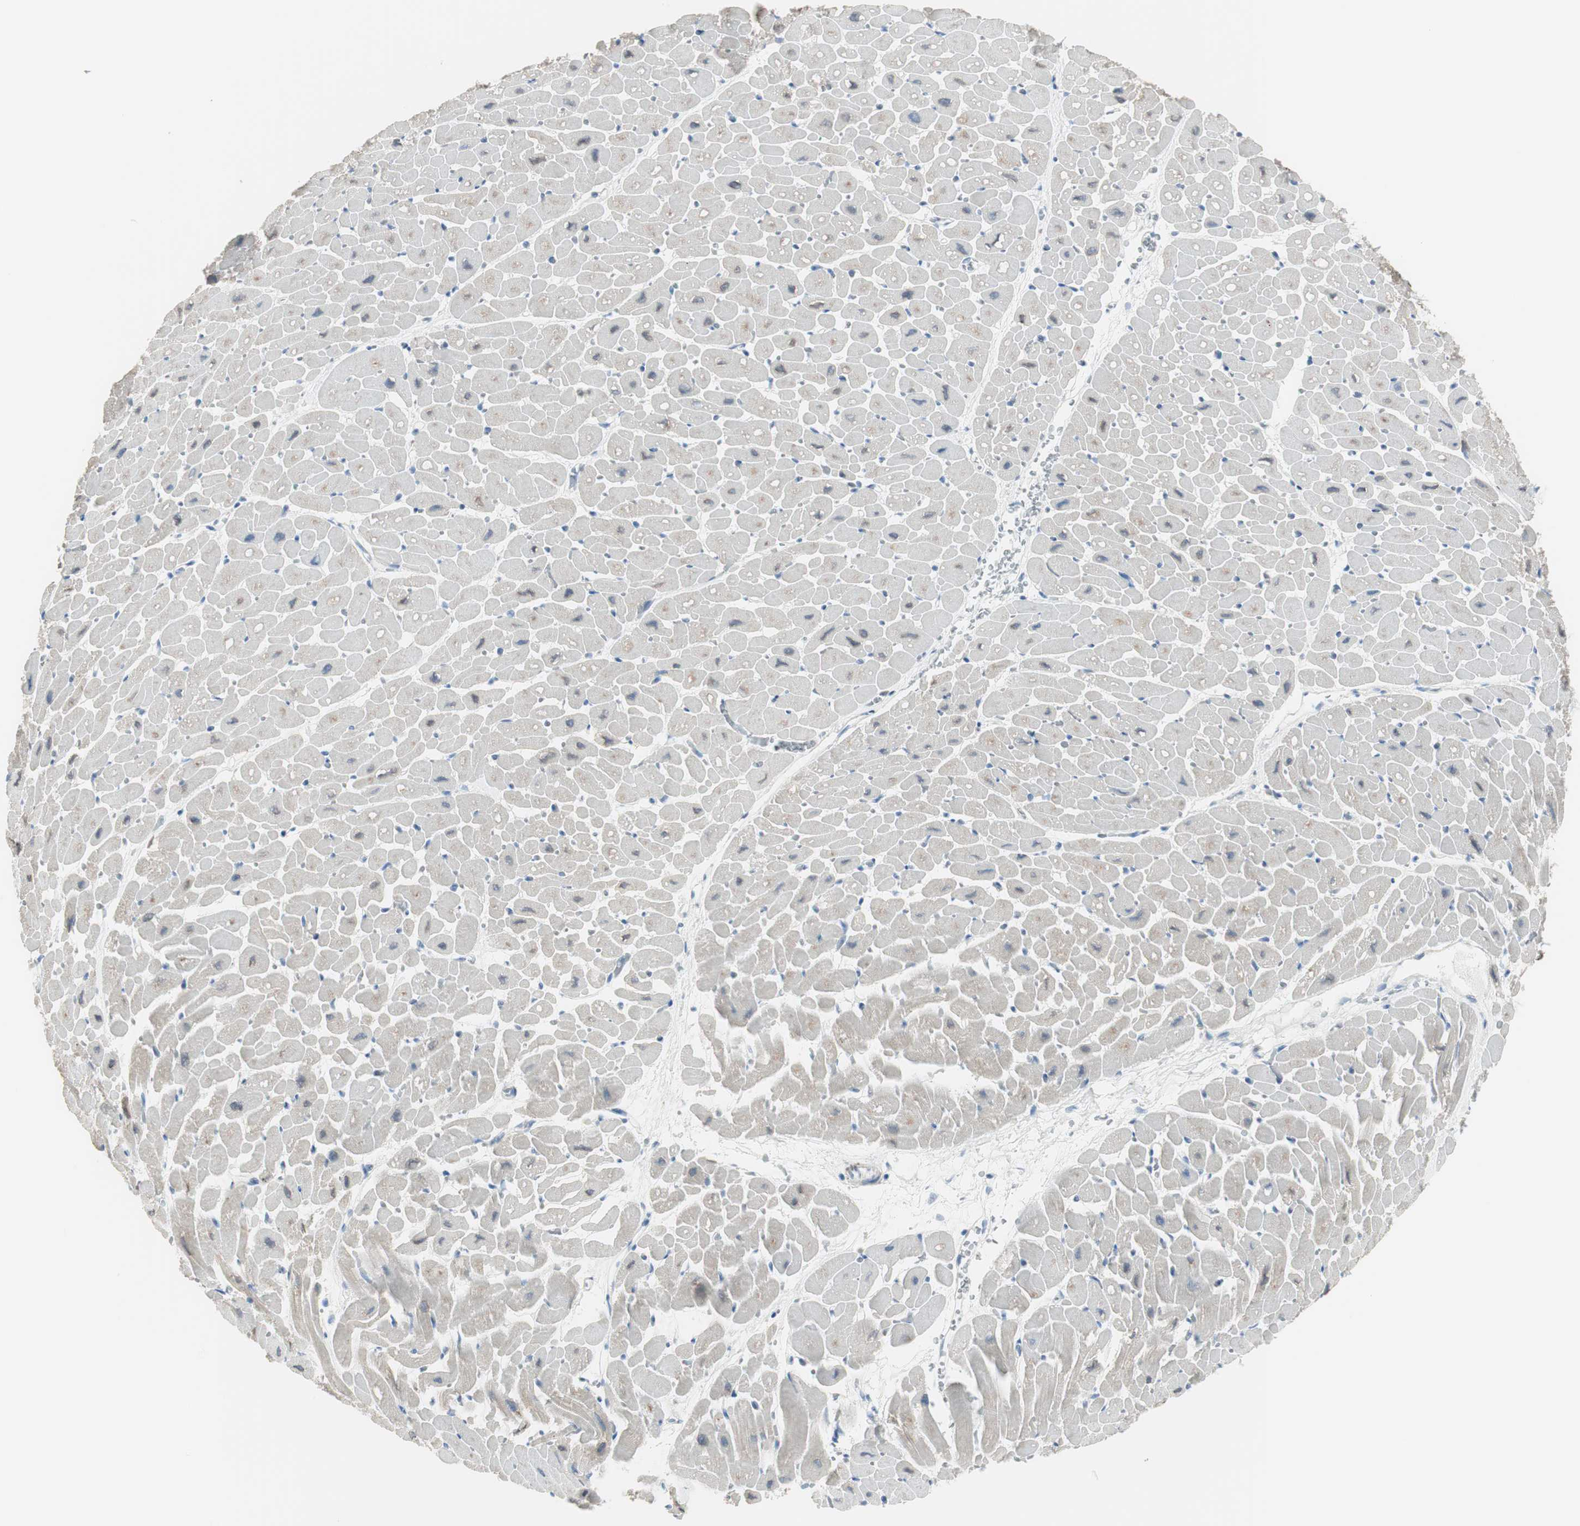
{"staining": {"intensity": "moderate", "quantity": "<25%", "location": "cytoplasmic/membranous"}, "tissue": "heart muscle", "cell_type": "Cardiomyocytes", "image_type": "normal", "snomed": [{"axis": "morphology", "description": "Normal tissue, NOS"}, {"axis": "topography", "description": "Heart"}], "caption": "This is an image of IHC staining of benign heart muscle, which shows moderate positivity in the cytoplasmic/membranous of cardiomyocytes.", "gene": "DLG4", "patient": {"sex": "male", "age": 45}}